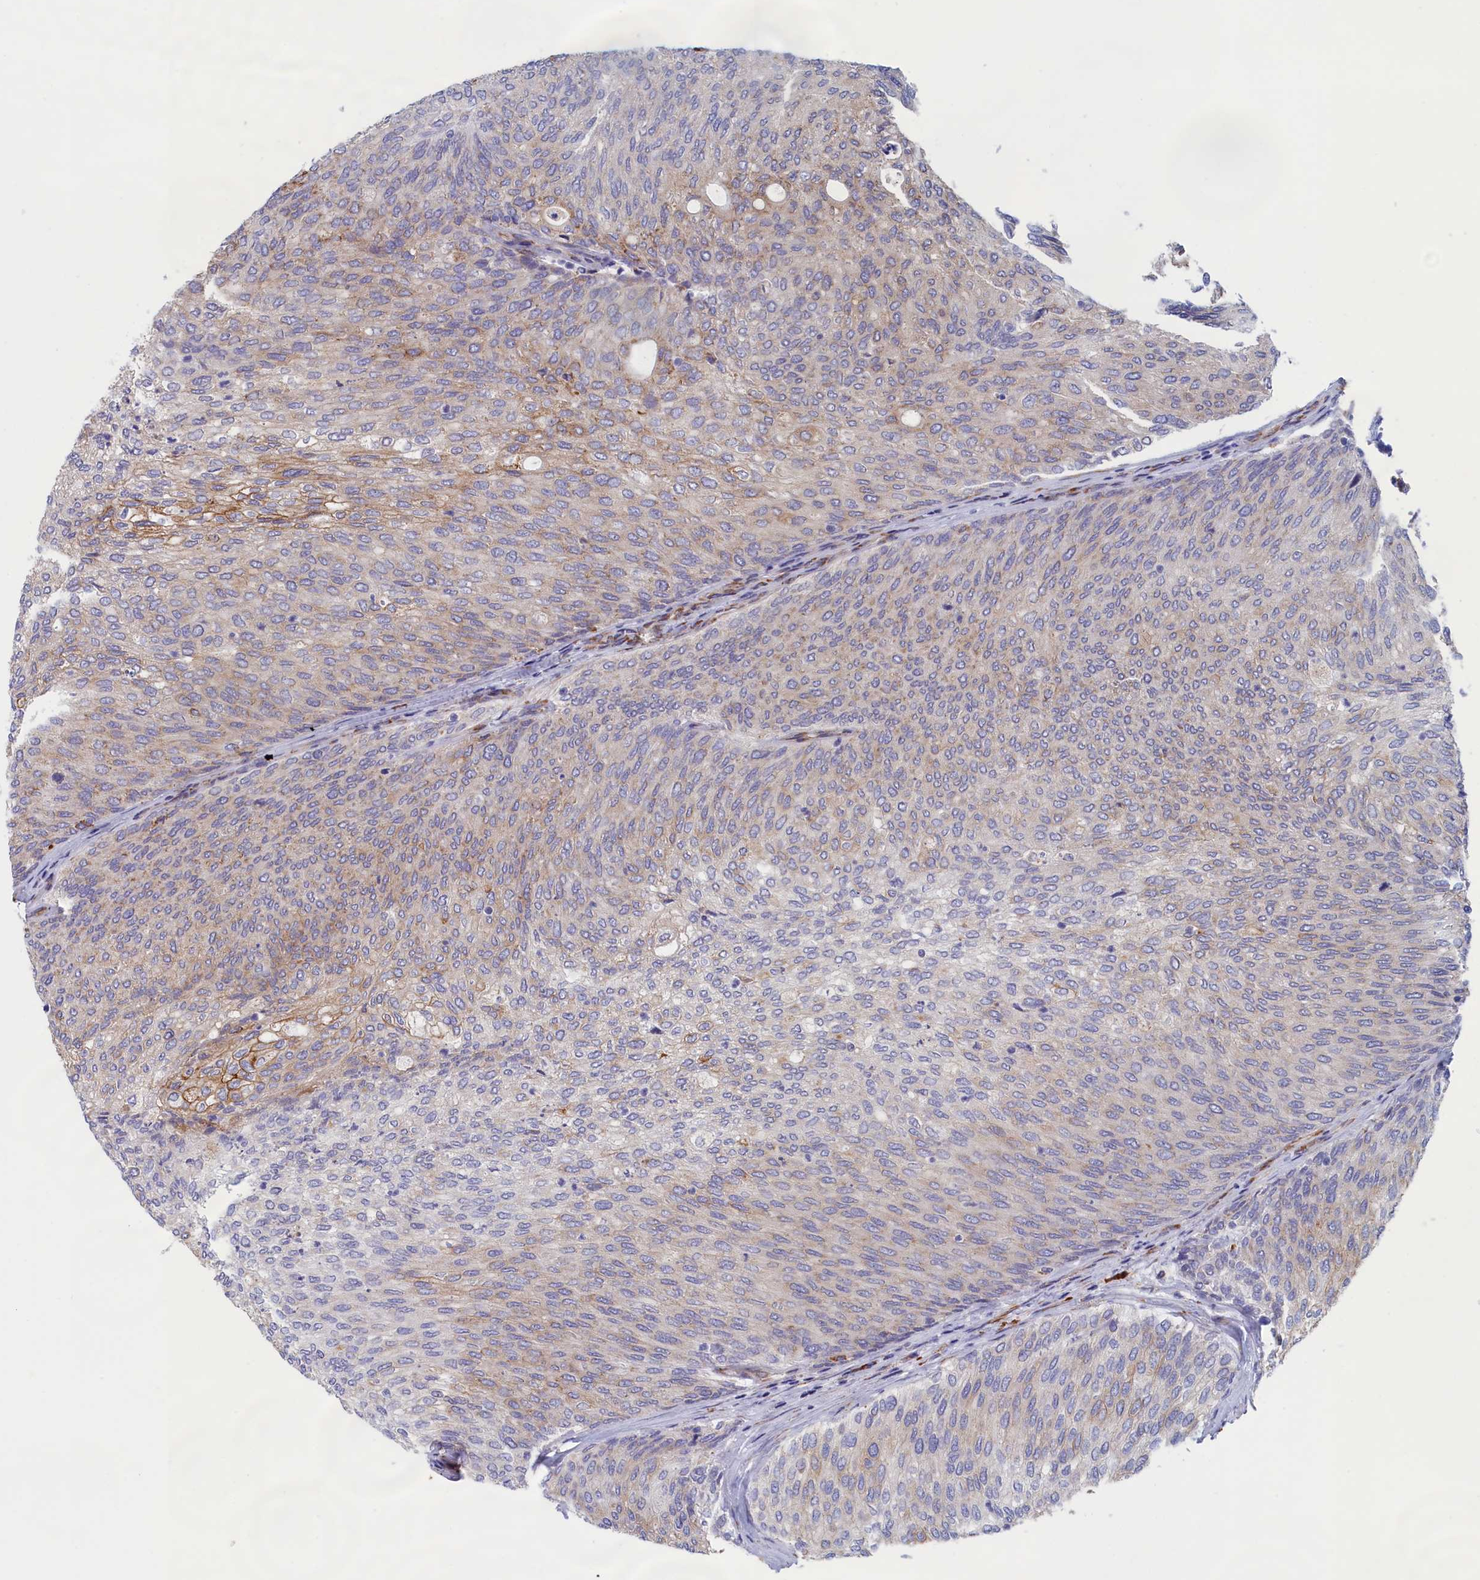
{"staining": {"intensity": "moderate", "quantity": "<25%", "location": "cytoplasmic/membranous"}, "tissue": "urothelial cancer", "cell_type": "Tumor cells", "image_type": "cancer", "snomed": [{"axis": "morphology", "description": "Urothelial carcinoma, Low grade"}, {"axis": "topography", "description": "Urinary bladder"}], "caption": "High-power microscopy captured an immunohistochemistry photomicrograph of urothelial cancer, revealing moderate cytoplasmic/membranous positivity in about <25% of tumor cells.", "gene": "CCDC68", "patient": {"sex": "female", "age": 79}}